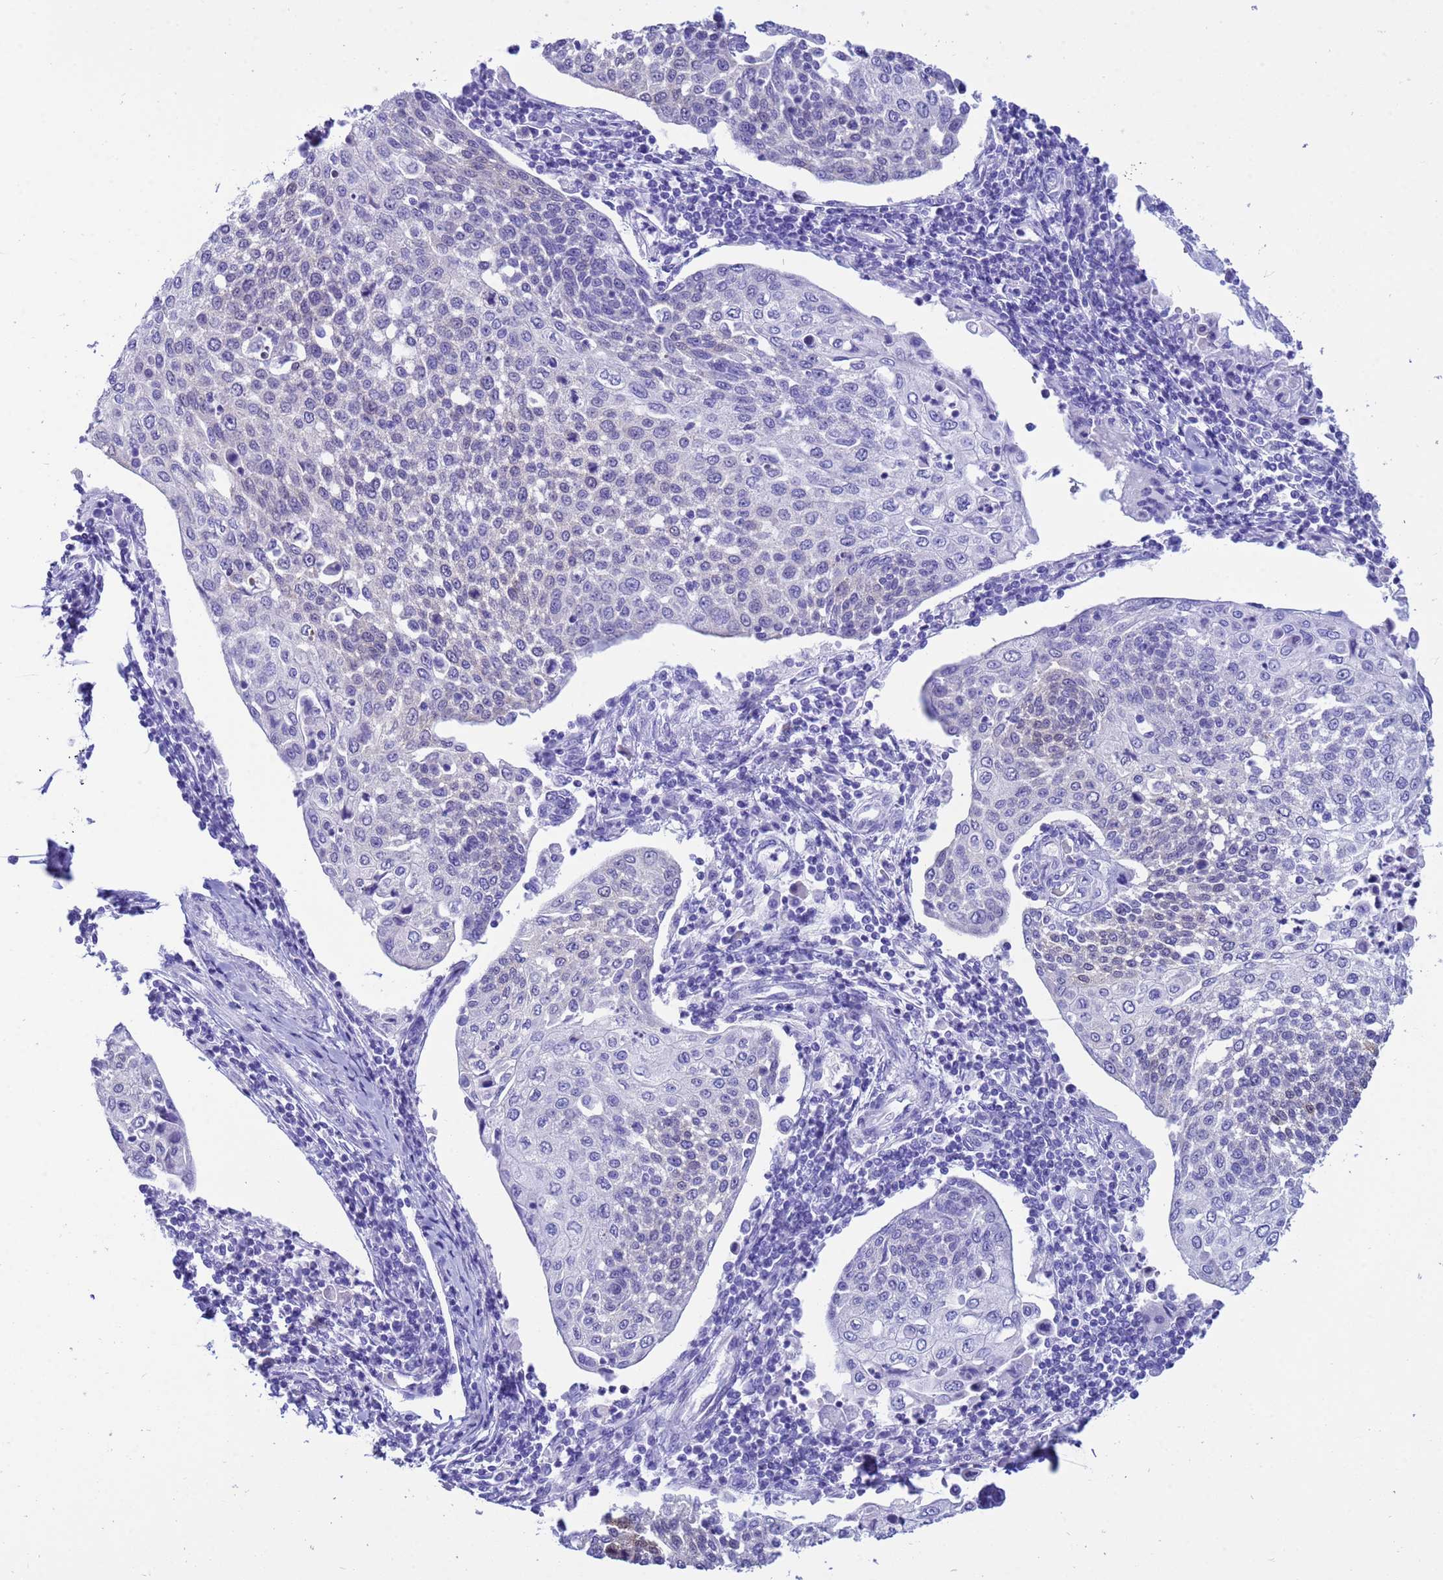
{"staining": {"intensity": "negative", "quantity": "none", "location": "none"}, "tissue": "cervical cancer", "cell_type": "Tumor cells", "image_type": "cancer", "snomed": [{"axis": "morphology", "description": "Squamous cell carcinoma, NOS"}, {"axis": "topography", "description": "Cervix"}], "caption": "DAB (3,3'-diaminobenzidine) immunohistochemical staining of cervical squamous cell carcinoma shows no significant expression in tumor cells.", "gene": "AKR1C2", "patient": {"sex": "female", "age": 34}}